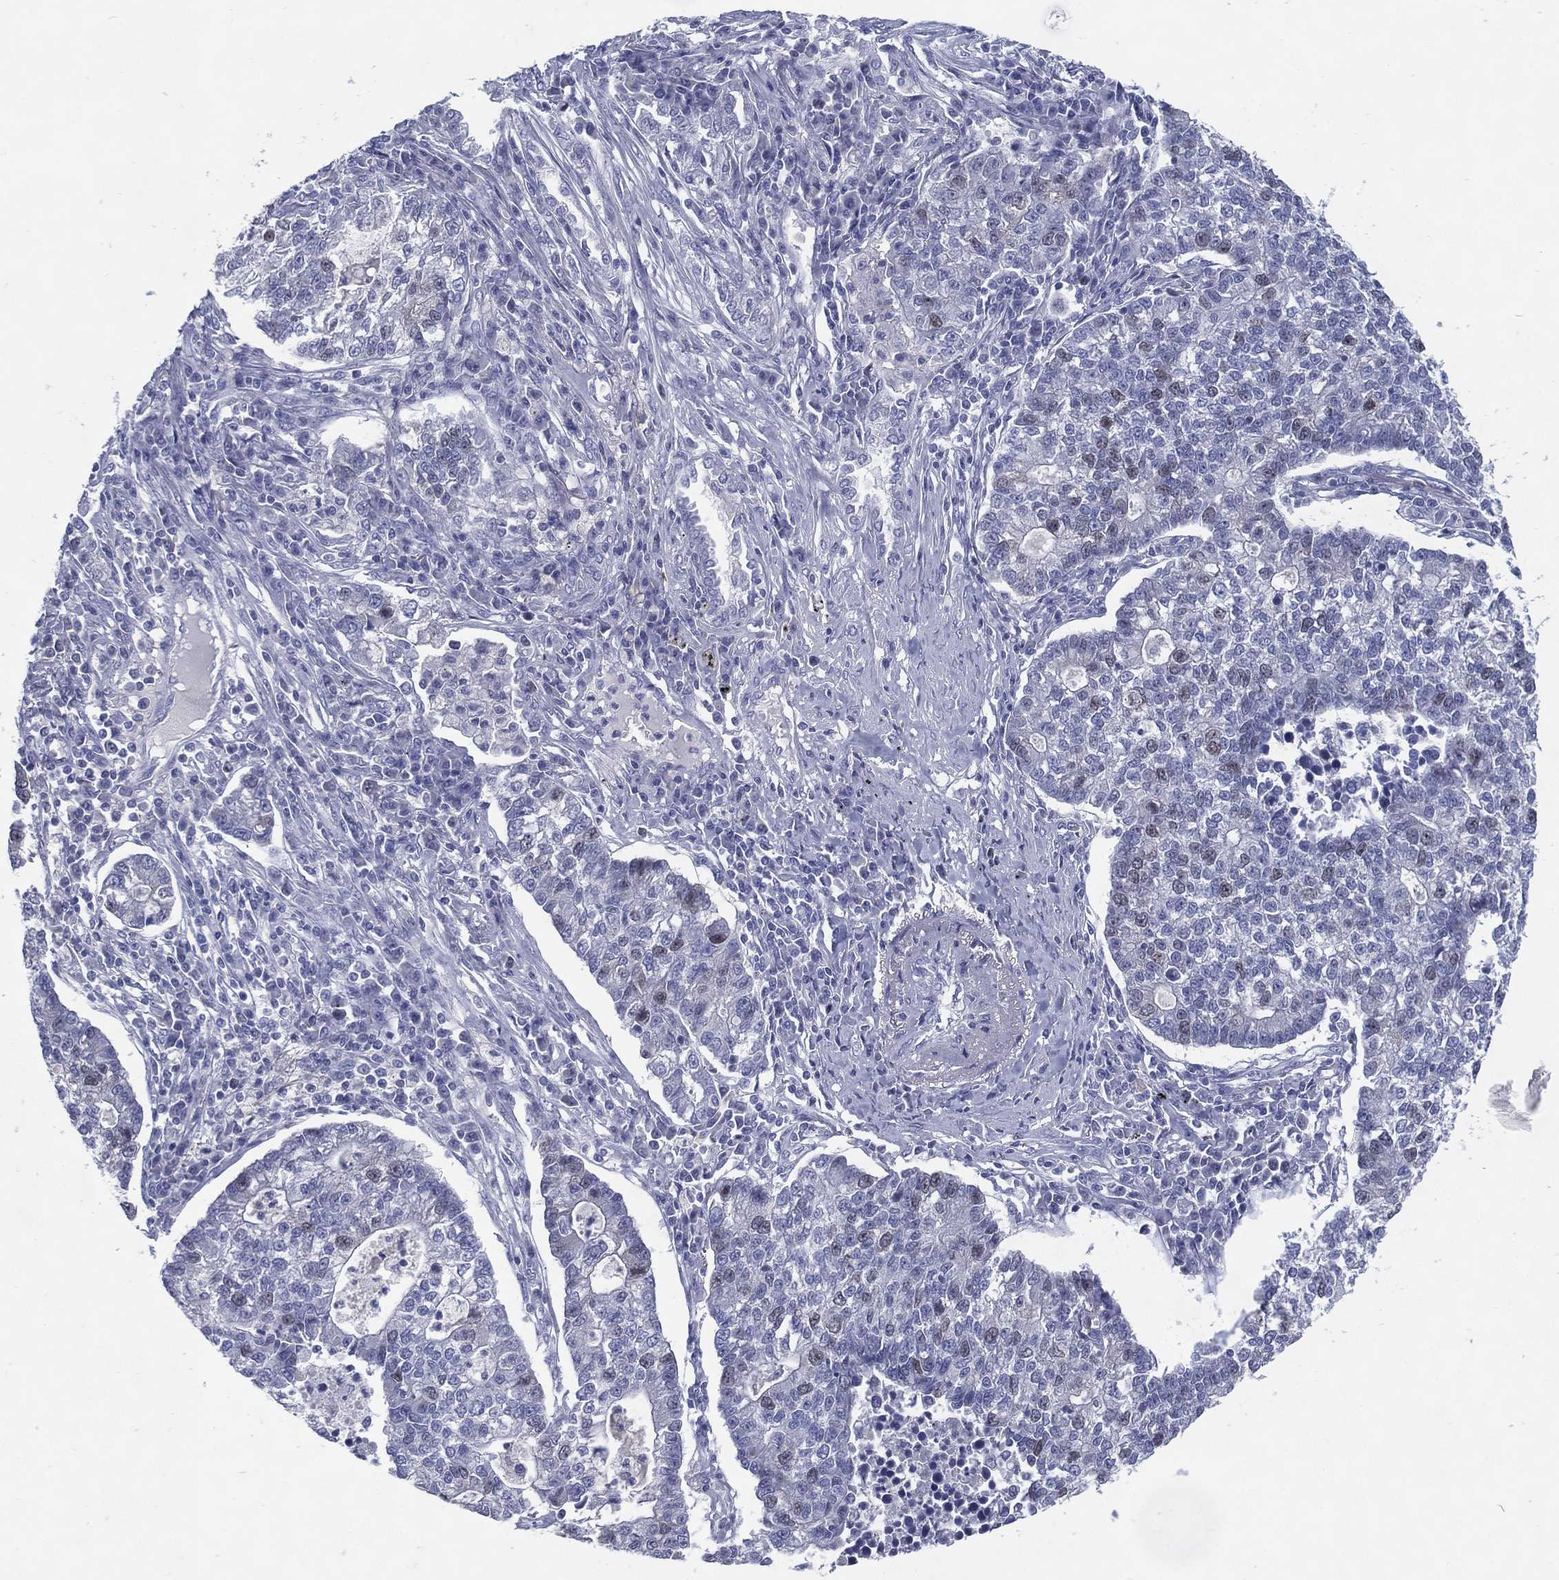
{"staining": {"intensity": "negative", "quantity": "none", "location": "none"}, "tissue": "lung cancer", "cell_type": "Tumor cells", "image_type": "cancer", "snomed": [{"axis": "morphology", "description": "Adenocarcinoma, NOS"}, {"axis": "topography", "description": "Lung"}], "caption": "High magnification brightfield microscopy of lung cancer (adenocarcinoma) stained with DAB (brown) and counterstained with hematoxylin (blue): tumor cells show no significant expression.", "gene": "KIF2C", "patient": {"sex": "male", "age": 57}}